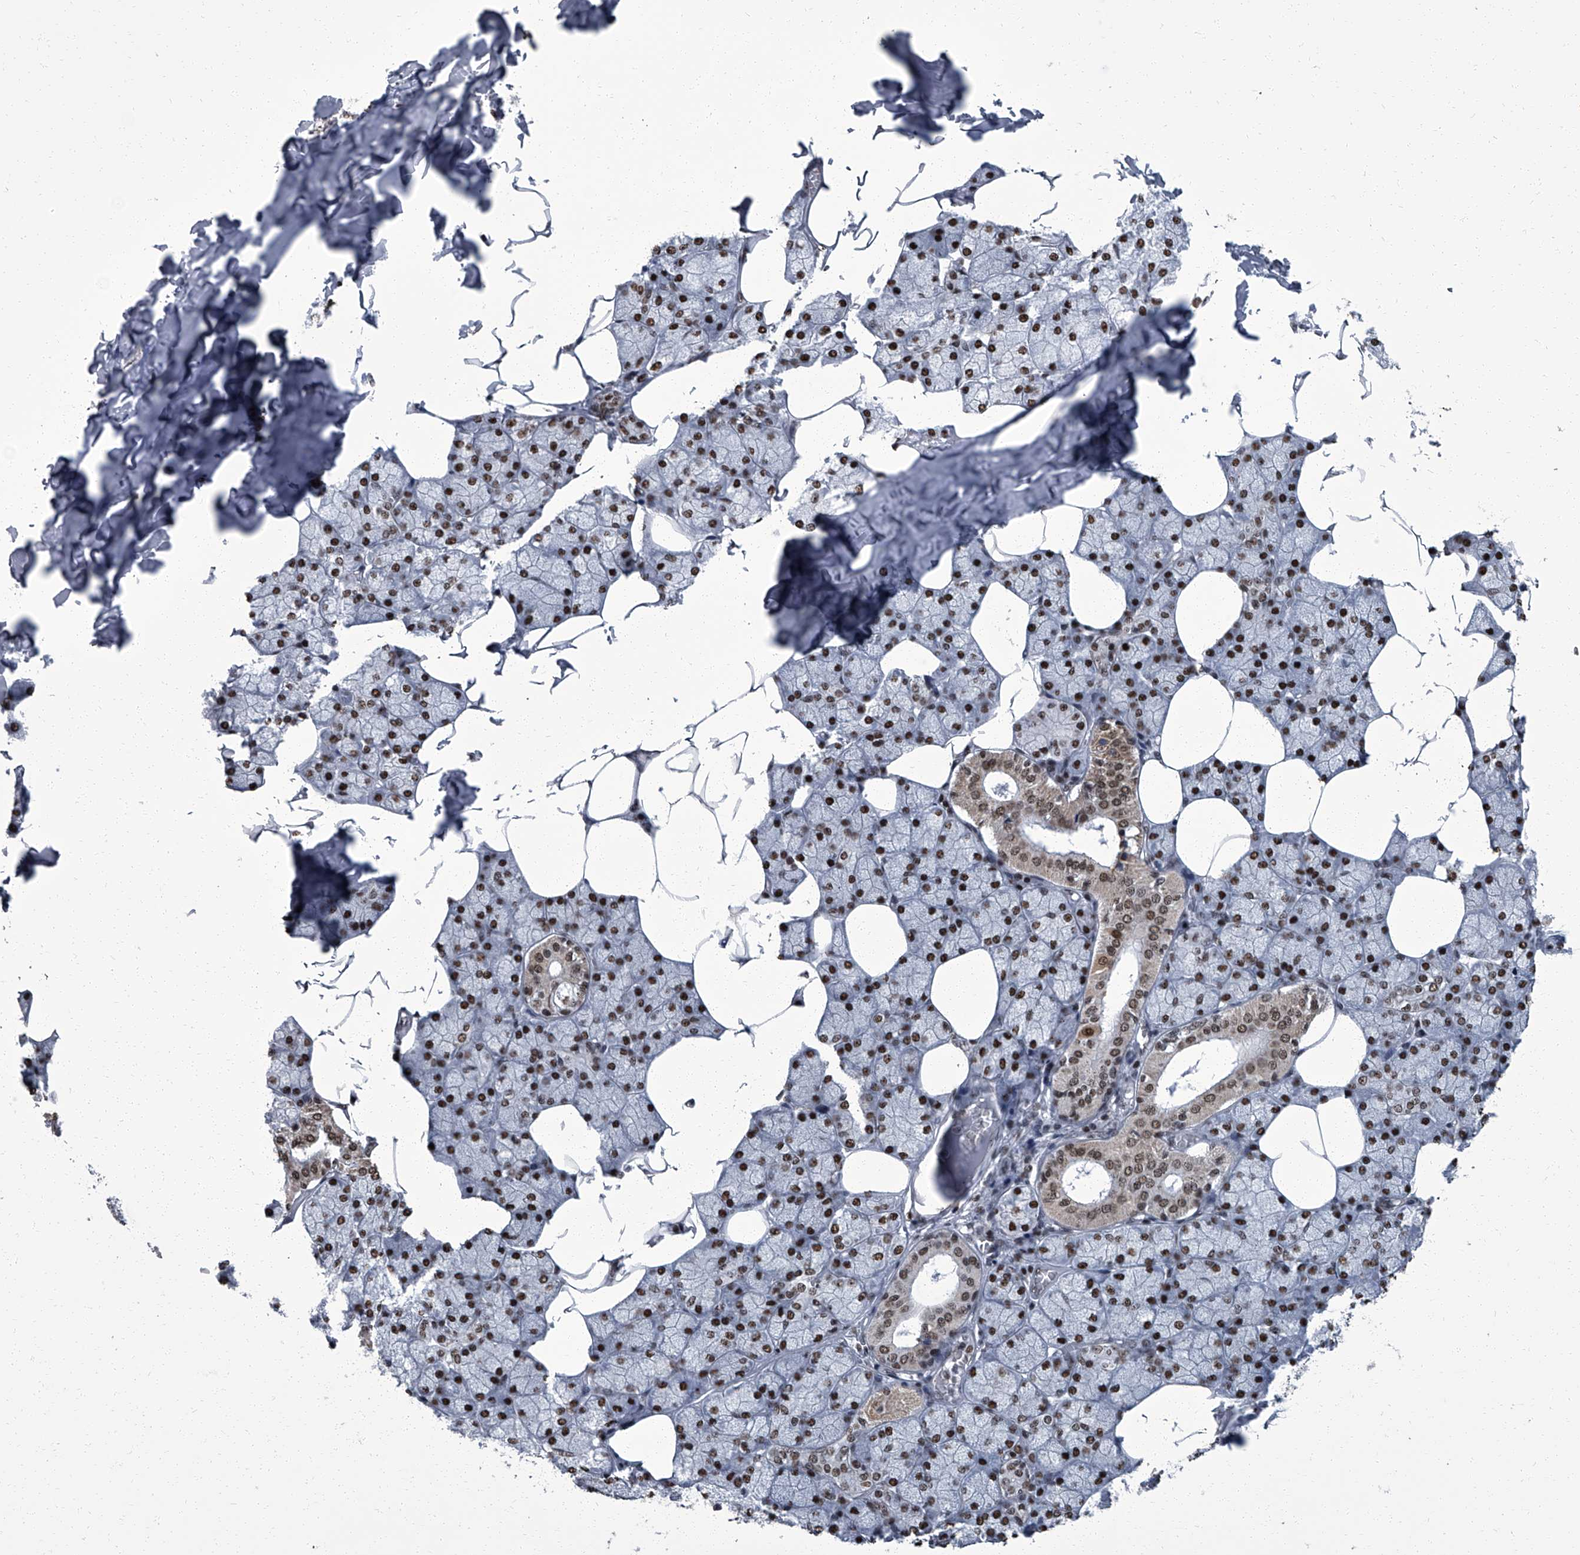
{"staining": {"intensity": "strong", "quantity": ">75%", "location": "nuclear"}, "tissue": "salivary gland", "cell_type": "Glandular cells", "image_type": "normal", "snomed": [{"axis": "morphology", "description": "Normal tissue, NOS"}, {"axis": "topography", "description": "Salivary gland"}], "caption": "Approximately >75% of glandular cells in benign salivary gland show strong nuclear protein positivity as visualized by brown immunohistochemical staining.", "gene": "ZNF518B", "patient": {"sex": "male", "age": 62}}